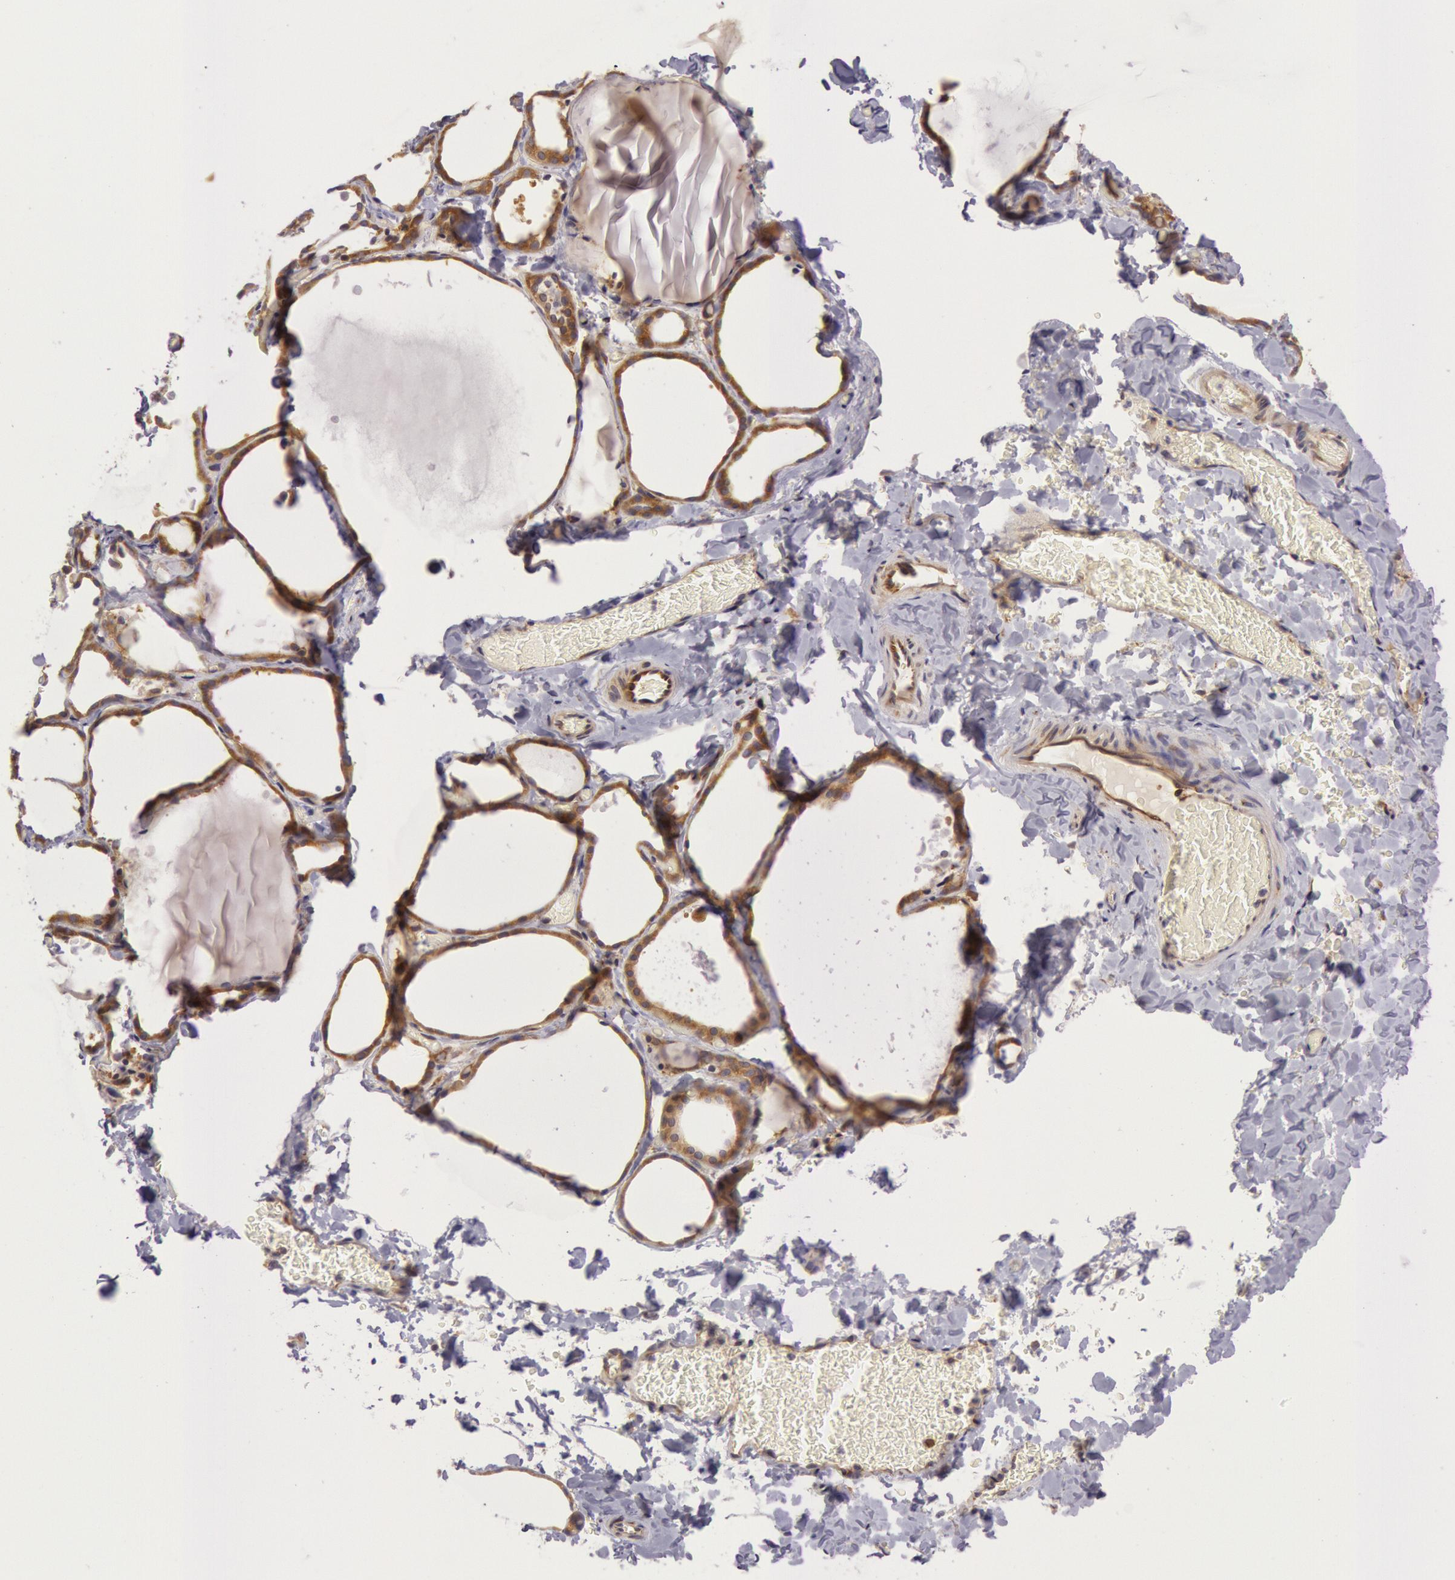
{"staining": {"intensity": "moderate", "quantity": ">75%", "location": "cytoplasmic/membranous"}, "tissue": "thyroid gland", "cell_type": "Glandular cells", "image_type": "normal", "snomed": [{"axis": "morphology", "description": "Normal tissue, NOS"}, {"axis": "topography", "description": "Thyroid gland"}], "caption": "This is a photomicrograph of immunohistochemistry staining of benign thyroid gland, which shows moderate staining in the cytoplasmic/membranous of glandular cells.", "gene": "CHUK", "patient": {"sex": "female", "age": 22}}